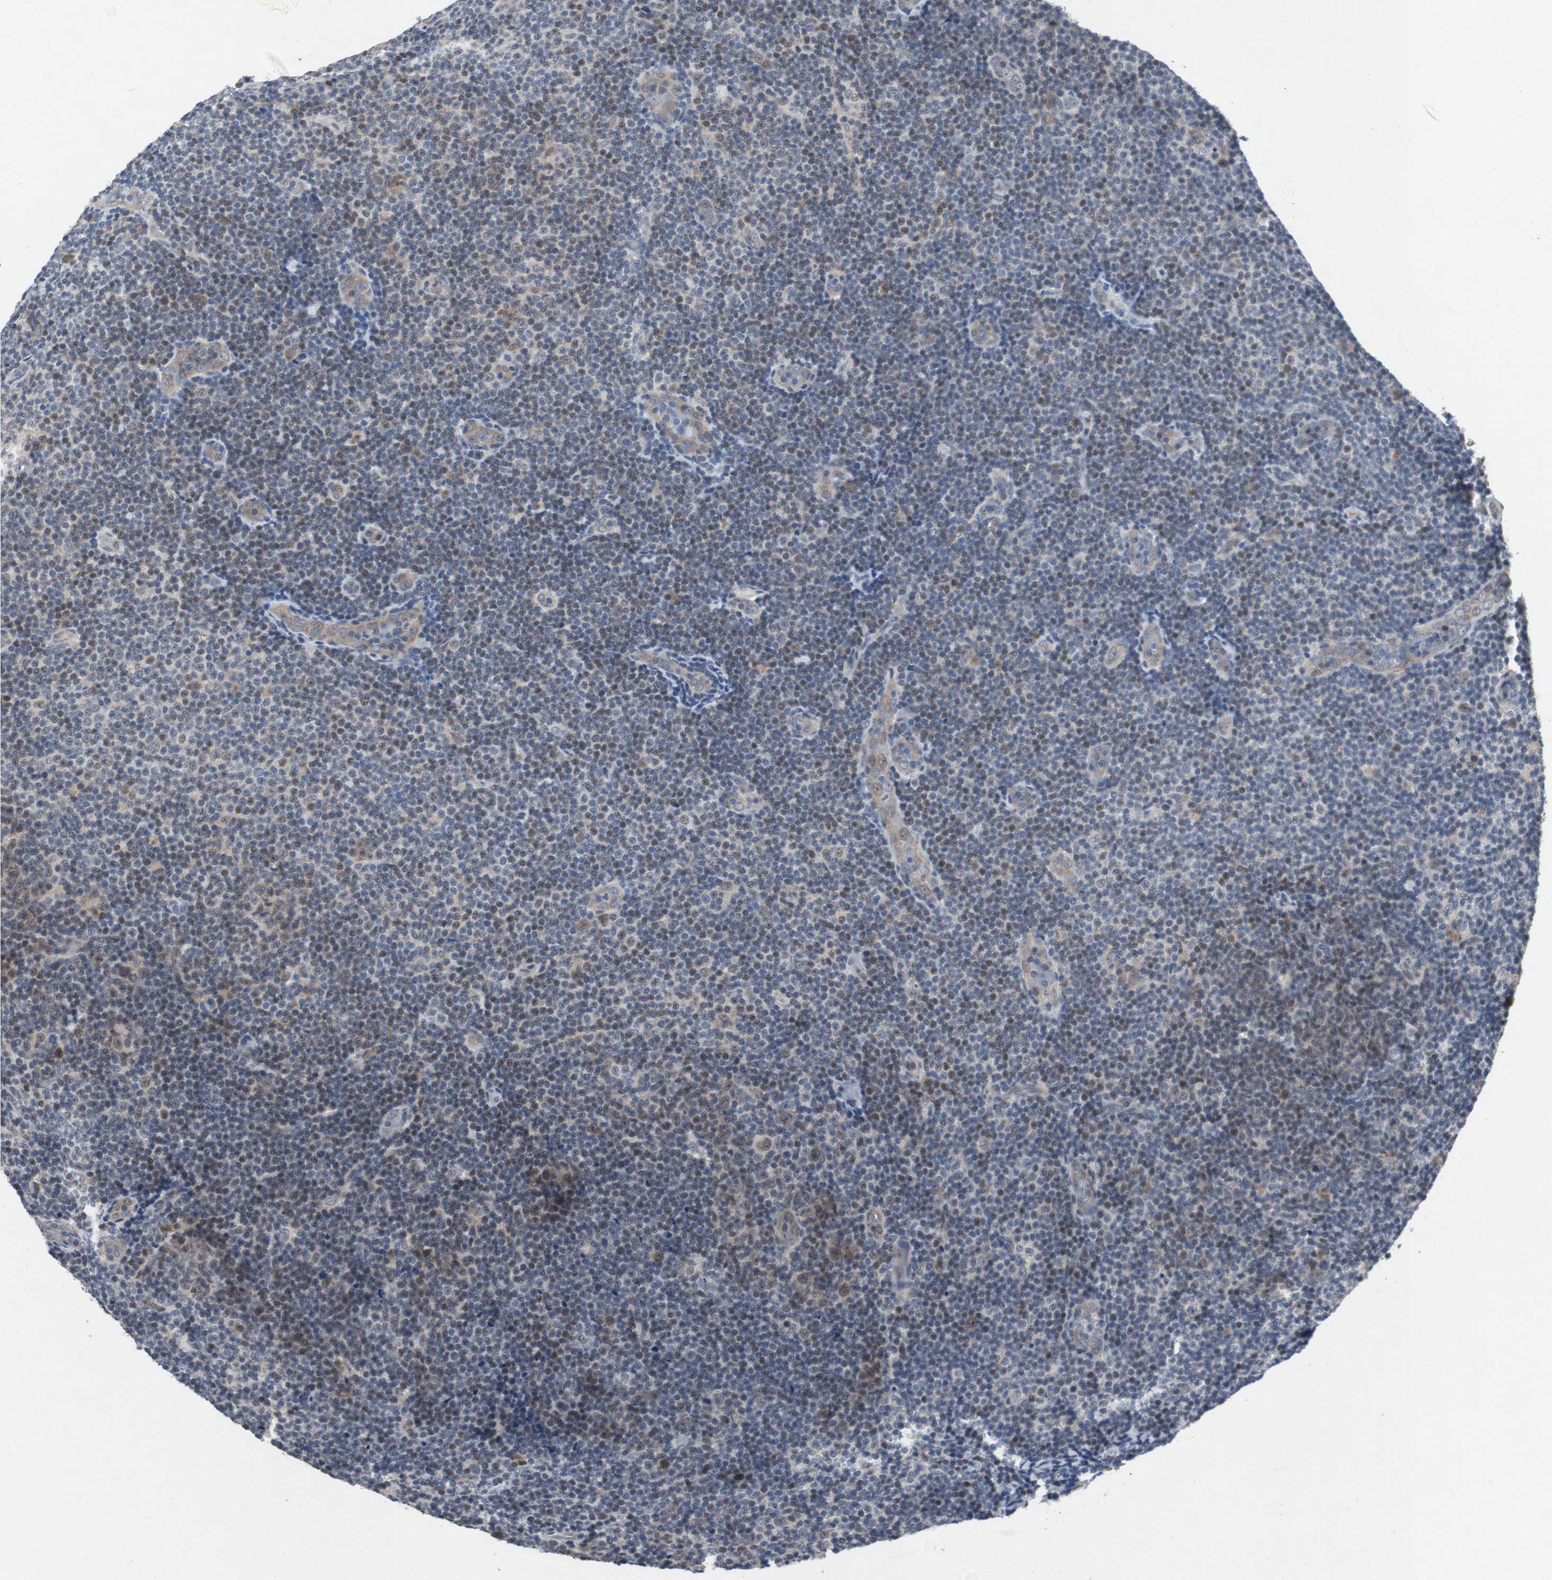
{"staining": {"intensity": "weak", "quantity": "25%-75%", "location": "nuclear"}, "tissue": "lymphoma", "cell_type": "Tumor cells", "image_type": "cancer", "snomed": [{"axis": "morphology", "description": "Malignant lymphoma, non-Hodgkin's type, Low grade"}, {"axis": "topography", "description": "Lymph node"}], "caption": "Protein expression analysis of human low-grade malignant lymphoma, non-Hodgkin's type reveals weak nuclear positivity in approximately 25%-75% of tumor cells.", "gene": "TP63", "patient": {"sex": "male", "age": 83}}